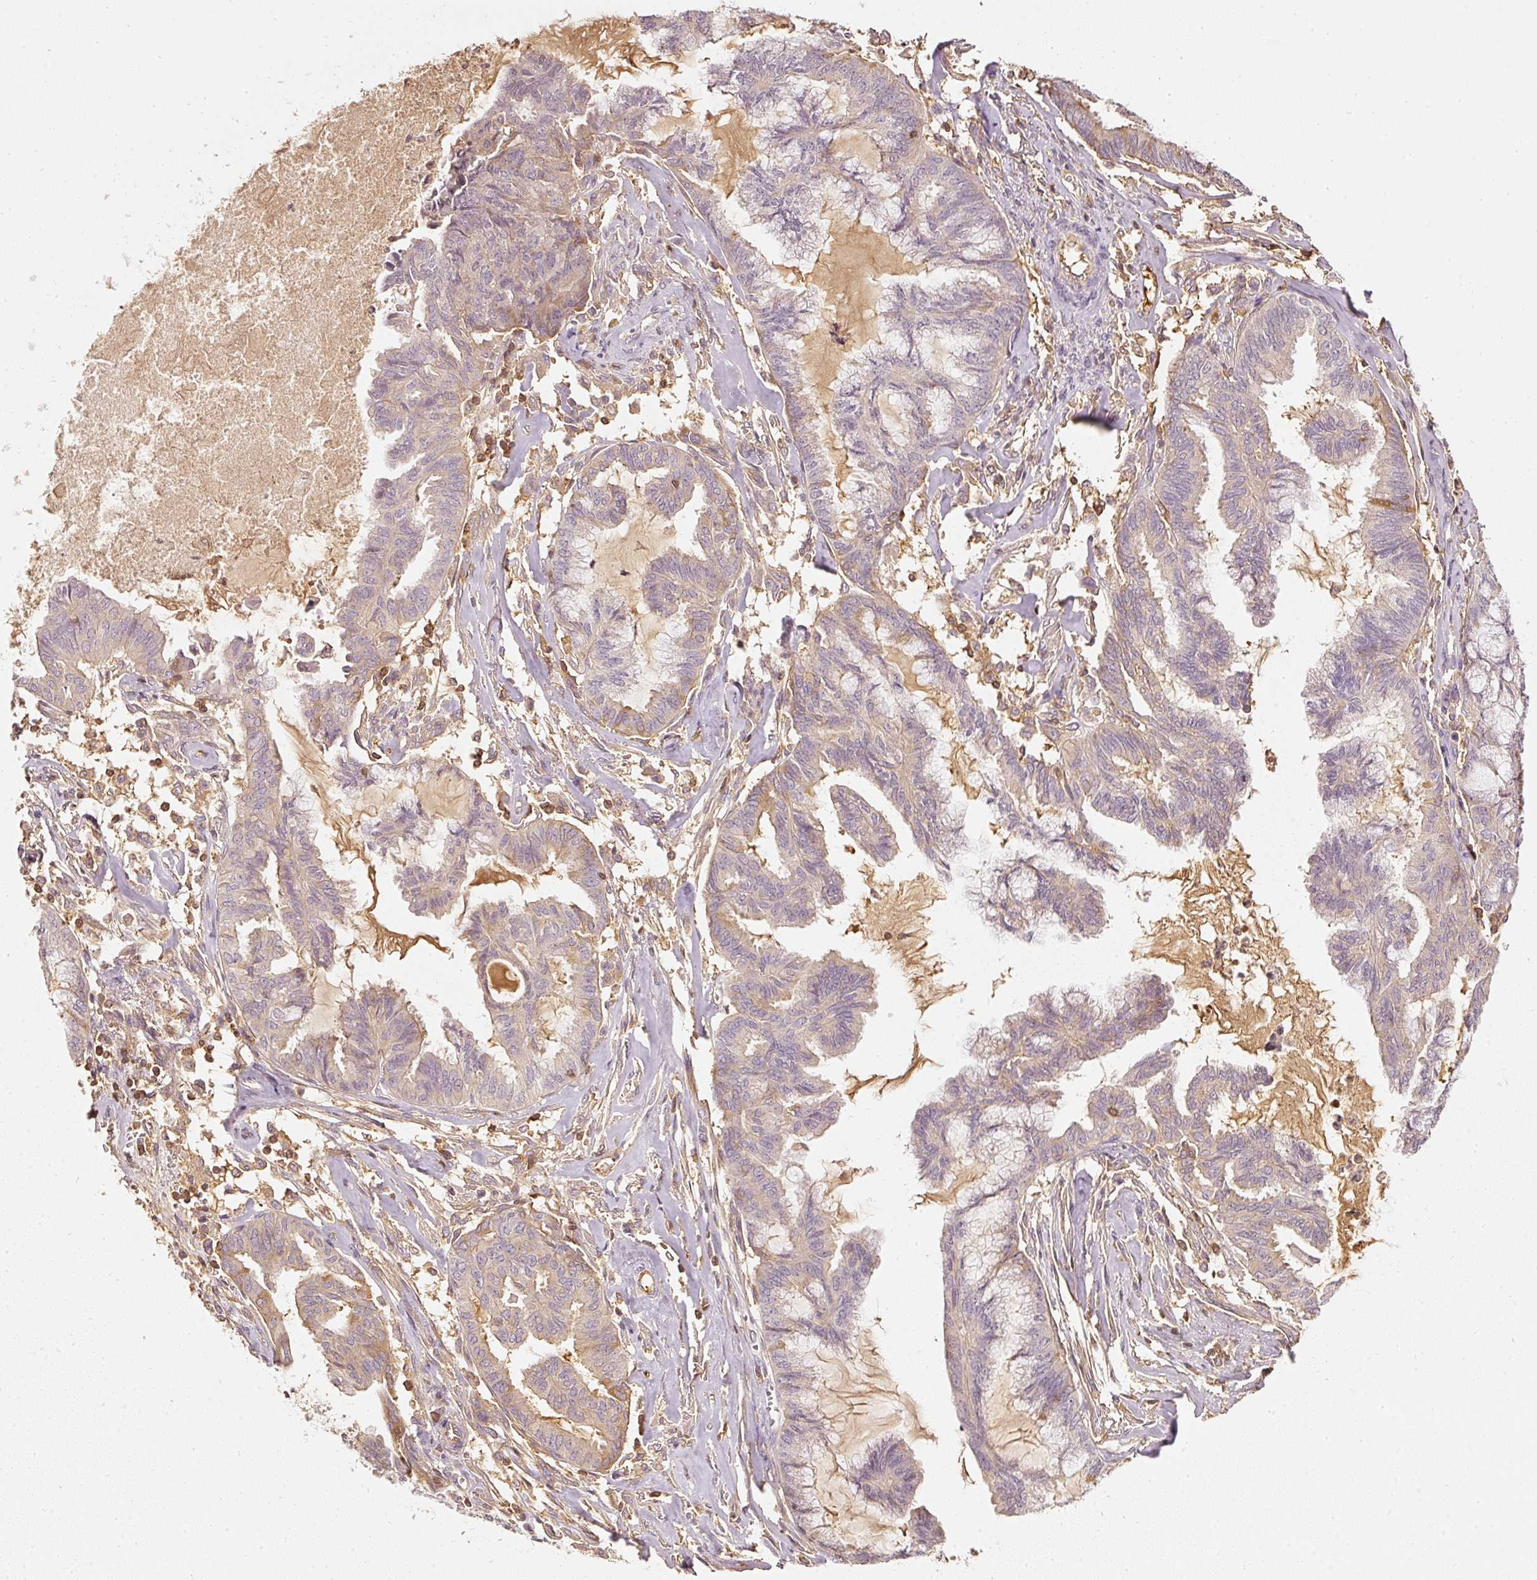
{"staining": {"intensity": "weak", "quantity": "<25%", "location": "cytoplasmic/membranous"}, "tissue": "endometrial cancer", "cell_type": "Tumor cells", "image_type": "cancer", "snomed": [{"axis": "morphology", "description": "Adenocarcinoma, NOS"}, {"axis": "topography", "description": "Endometrium"}], "caption": "Tumor cells show no significant positivity in endometrial cancer (adenocarcinoma). (Immunohistochemistry (ihc), brightfield microscopy, high magnification).", "gene": "EVL", "patient": {"sex": "female", "age": 86}}